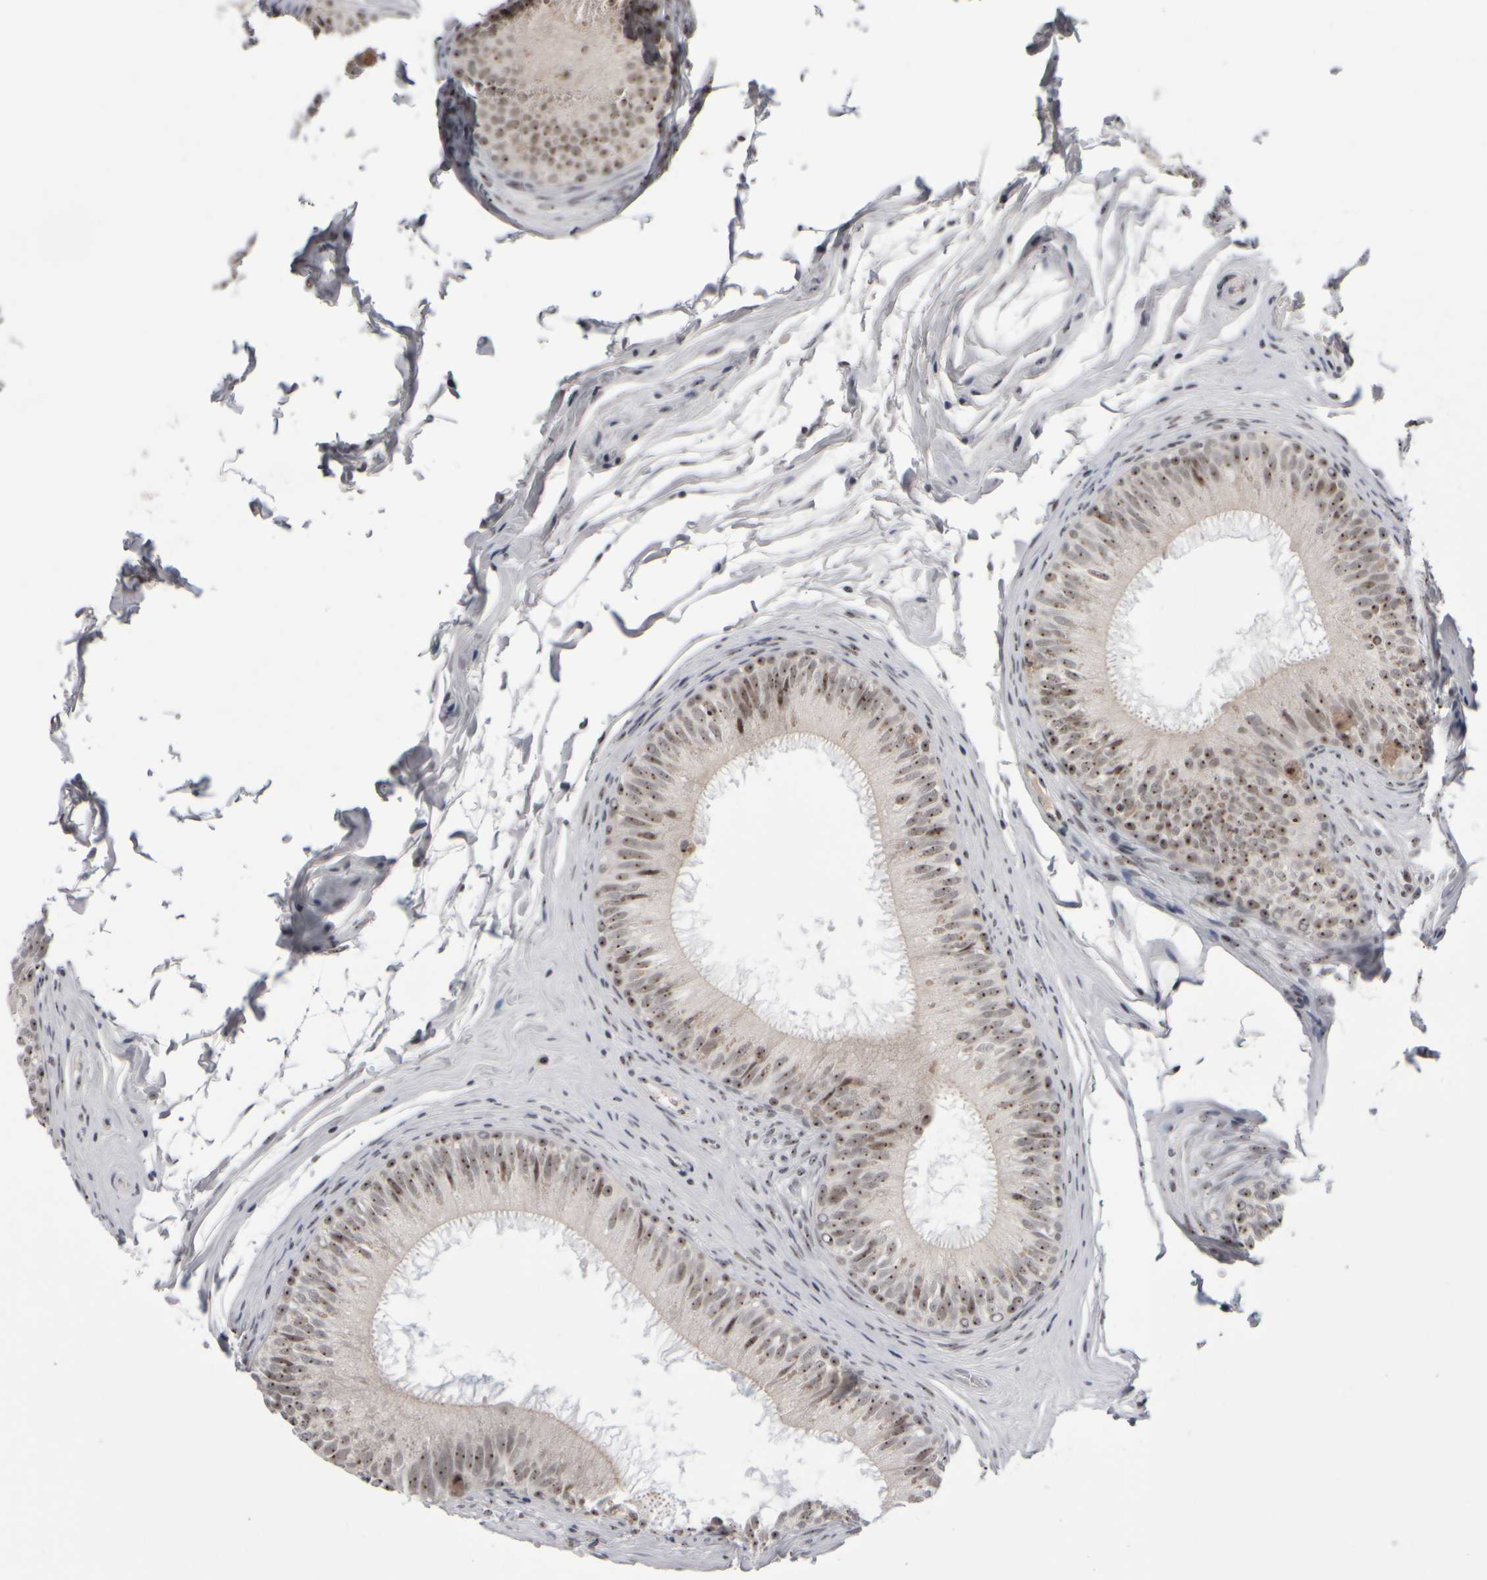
{"staining": {"intensity": "moderate", "quantity": ">75%", "location": "nuclear"}, "tissue": "epididymis", "cell_type": "Glandular cells", "image_type": "normal", "snomed": [{"axis": "morphology", "description": "Normal tissue, NOS"}, {"axis": "topography", "description": "Epididymis"}], "caption": "Brown immunohistochemical staining in benign epididymis exhibits moderate nuclear expression in about >75% of glandular cells.", "gene": "SURF6", "patient": {"sex": "male", "age": 32}}